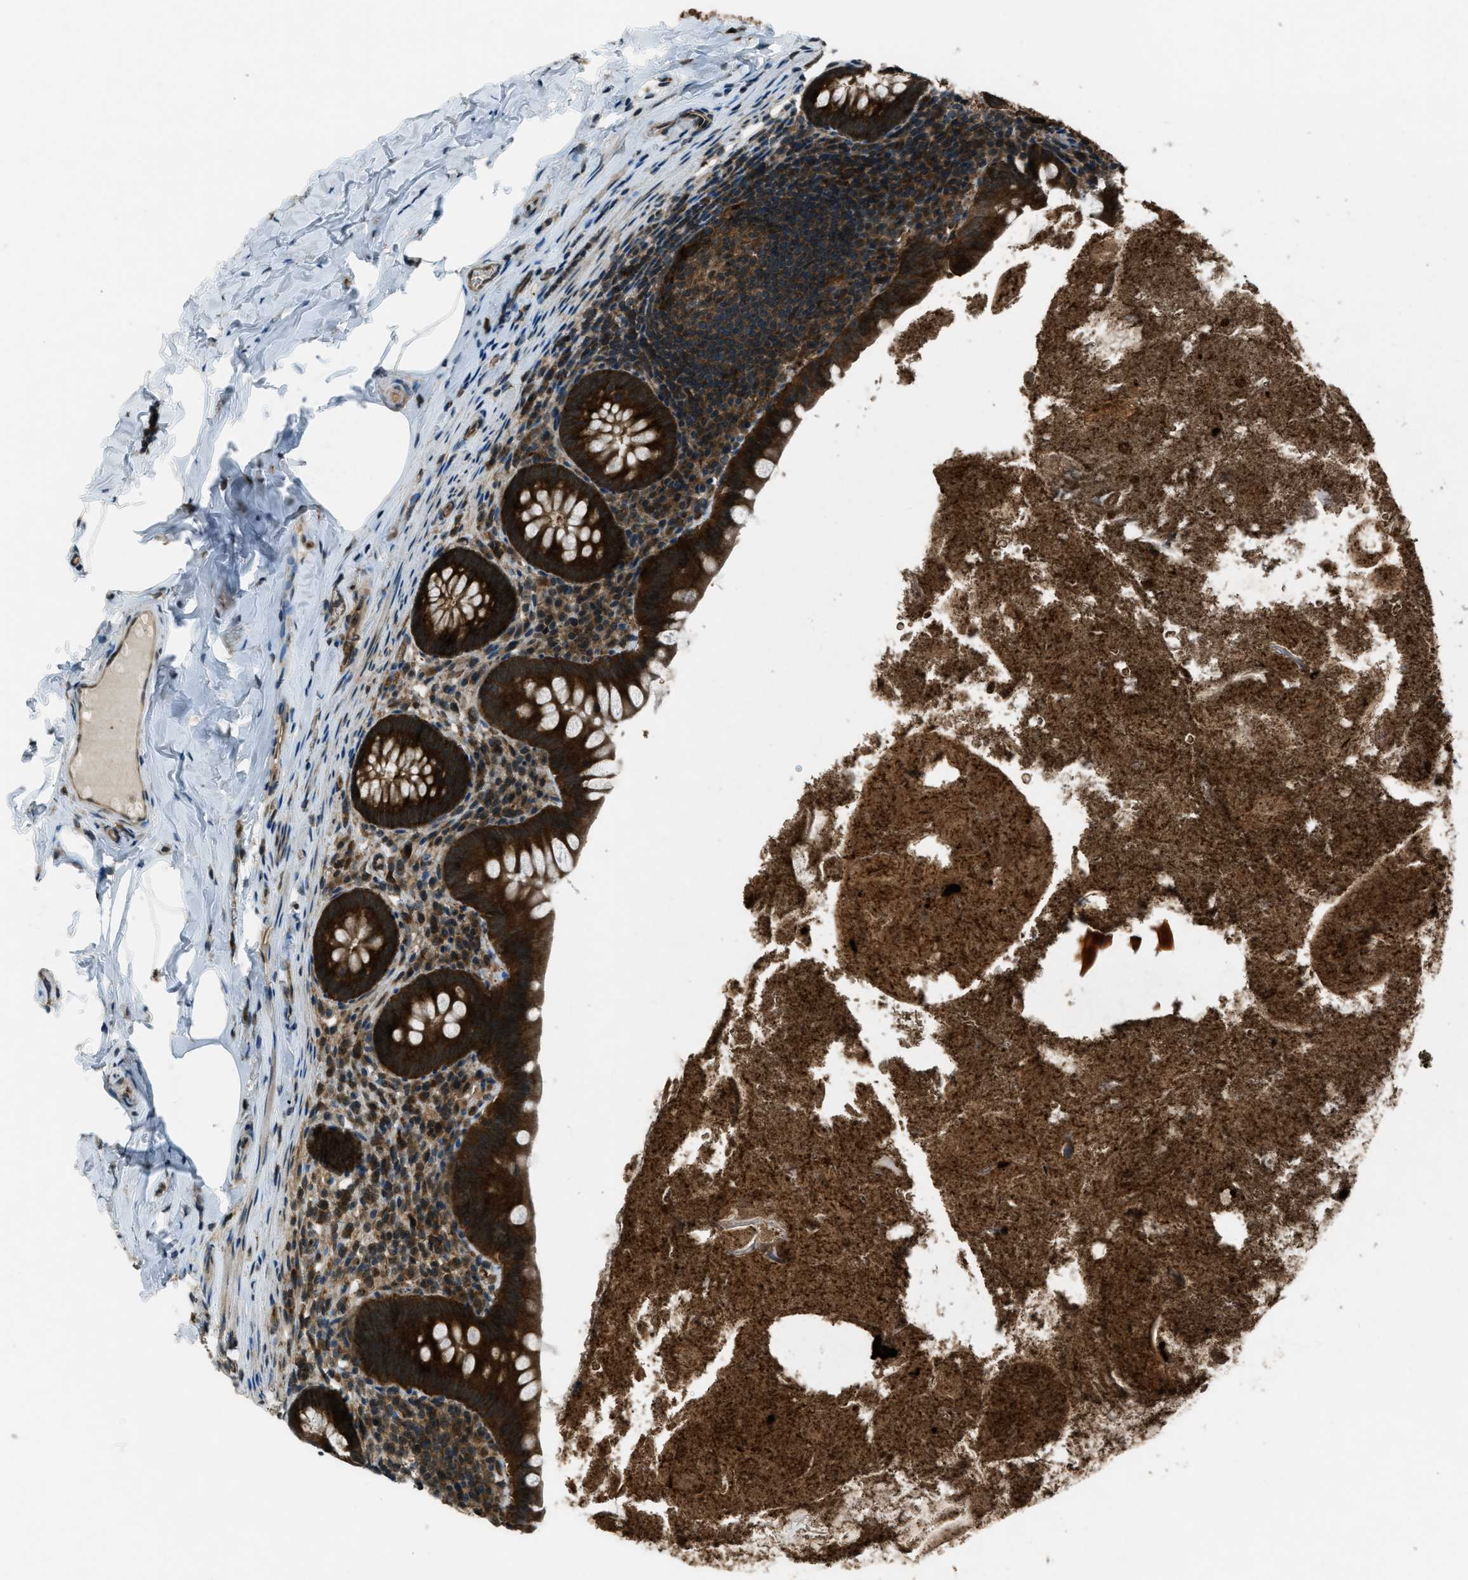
{"staining": {"intensity": "strong", "quantity": ">75%", "location": "cytoplasmic/membranous"}, "tissue": "appendix", "cell_type": "Glandular cells", "image_type": "normal", "snomed": [{"axis": "morphology", "description": "Normal tissue, NOS"}, {"axis": "topography", "description": "Appendix"}], "caption": "Protein expression analysis of unremarkable human appendix reveals strong cytoplasmic/membranous positivity in approximately >75% of glandular cells.", "gene": "ASAP2", "patient": {"sex": "male", "age": 52}}